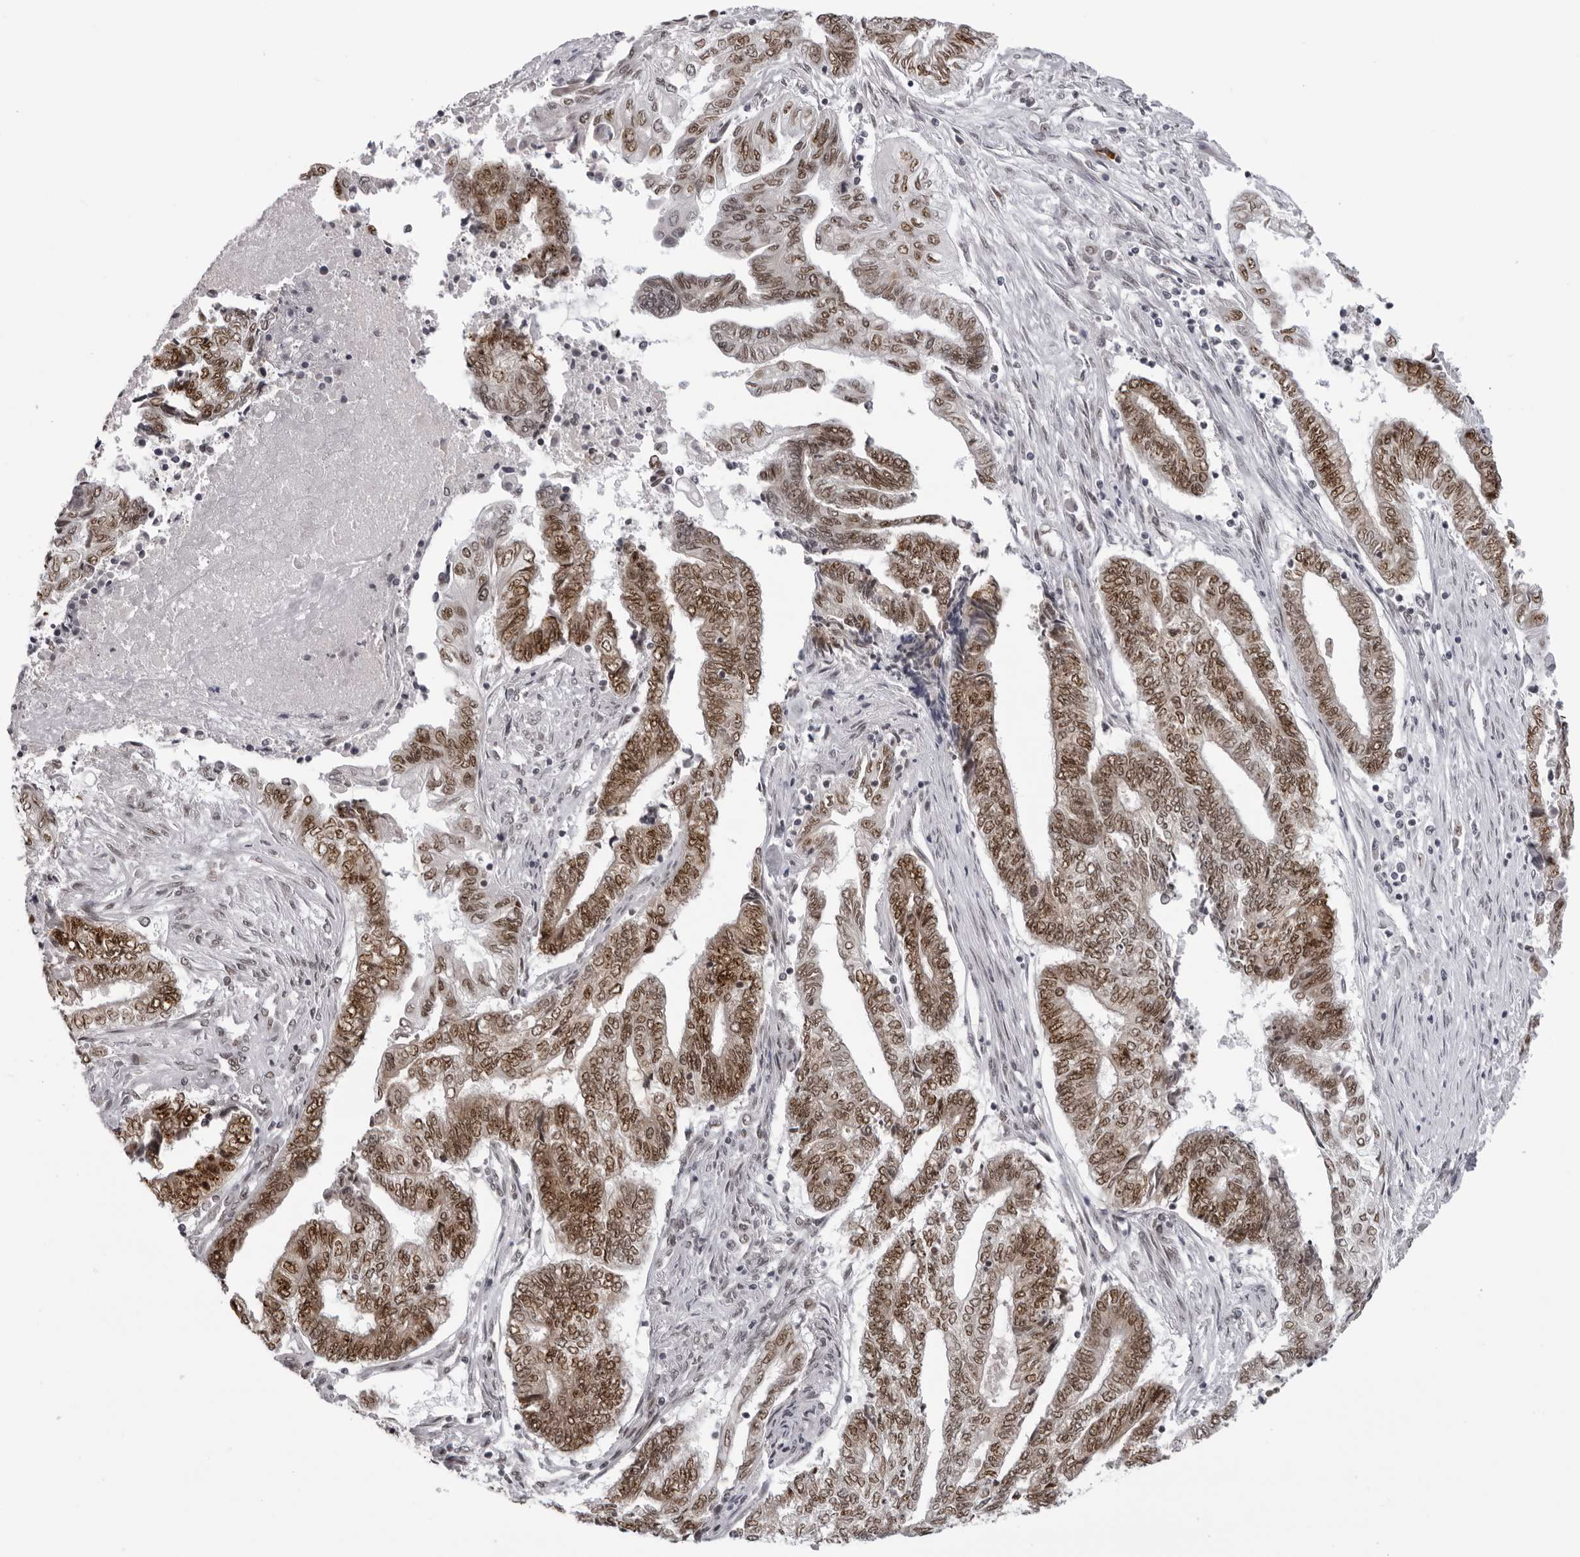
{"staining": {"intensity": "moderate", "quantity": ">75%", "location": "nuclear"}, "tissue": "endometrial cancer", "cell_type": "Tumor cells", "image_type": "cancer", "snomed": [{"axis": "morphology", "description": "Adenocarcinoma, NOS"}, {"axis": "topography", "description": "Uterus"}, {"axis": "topography", "description": "Endometrium"}], "caption": "Endometrial cancer stained with immunohistochemistry demonstrates moderate nuclear positivity in about >75% of tumor cells. The staining was performed using DAB to visualize the protein expression in brown, while the nuclei were stained in blue with hematoxylin (Magnification: 20x).", "gene": "HEXIM2", "patient": {"sex": "female", "age": 70}}